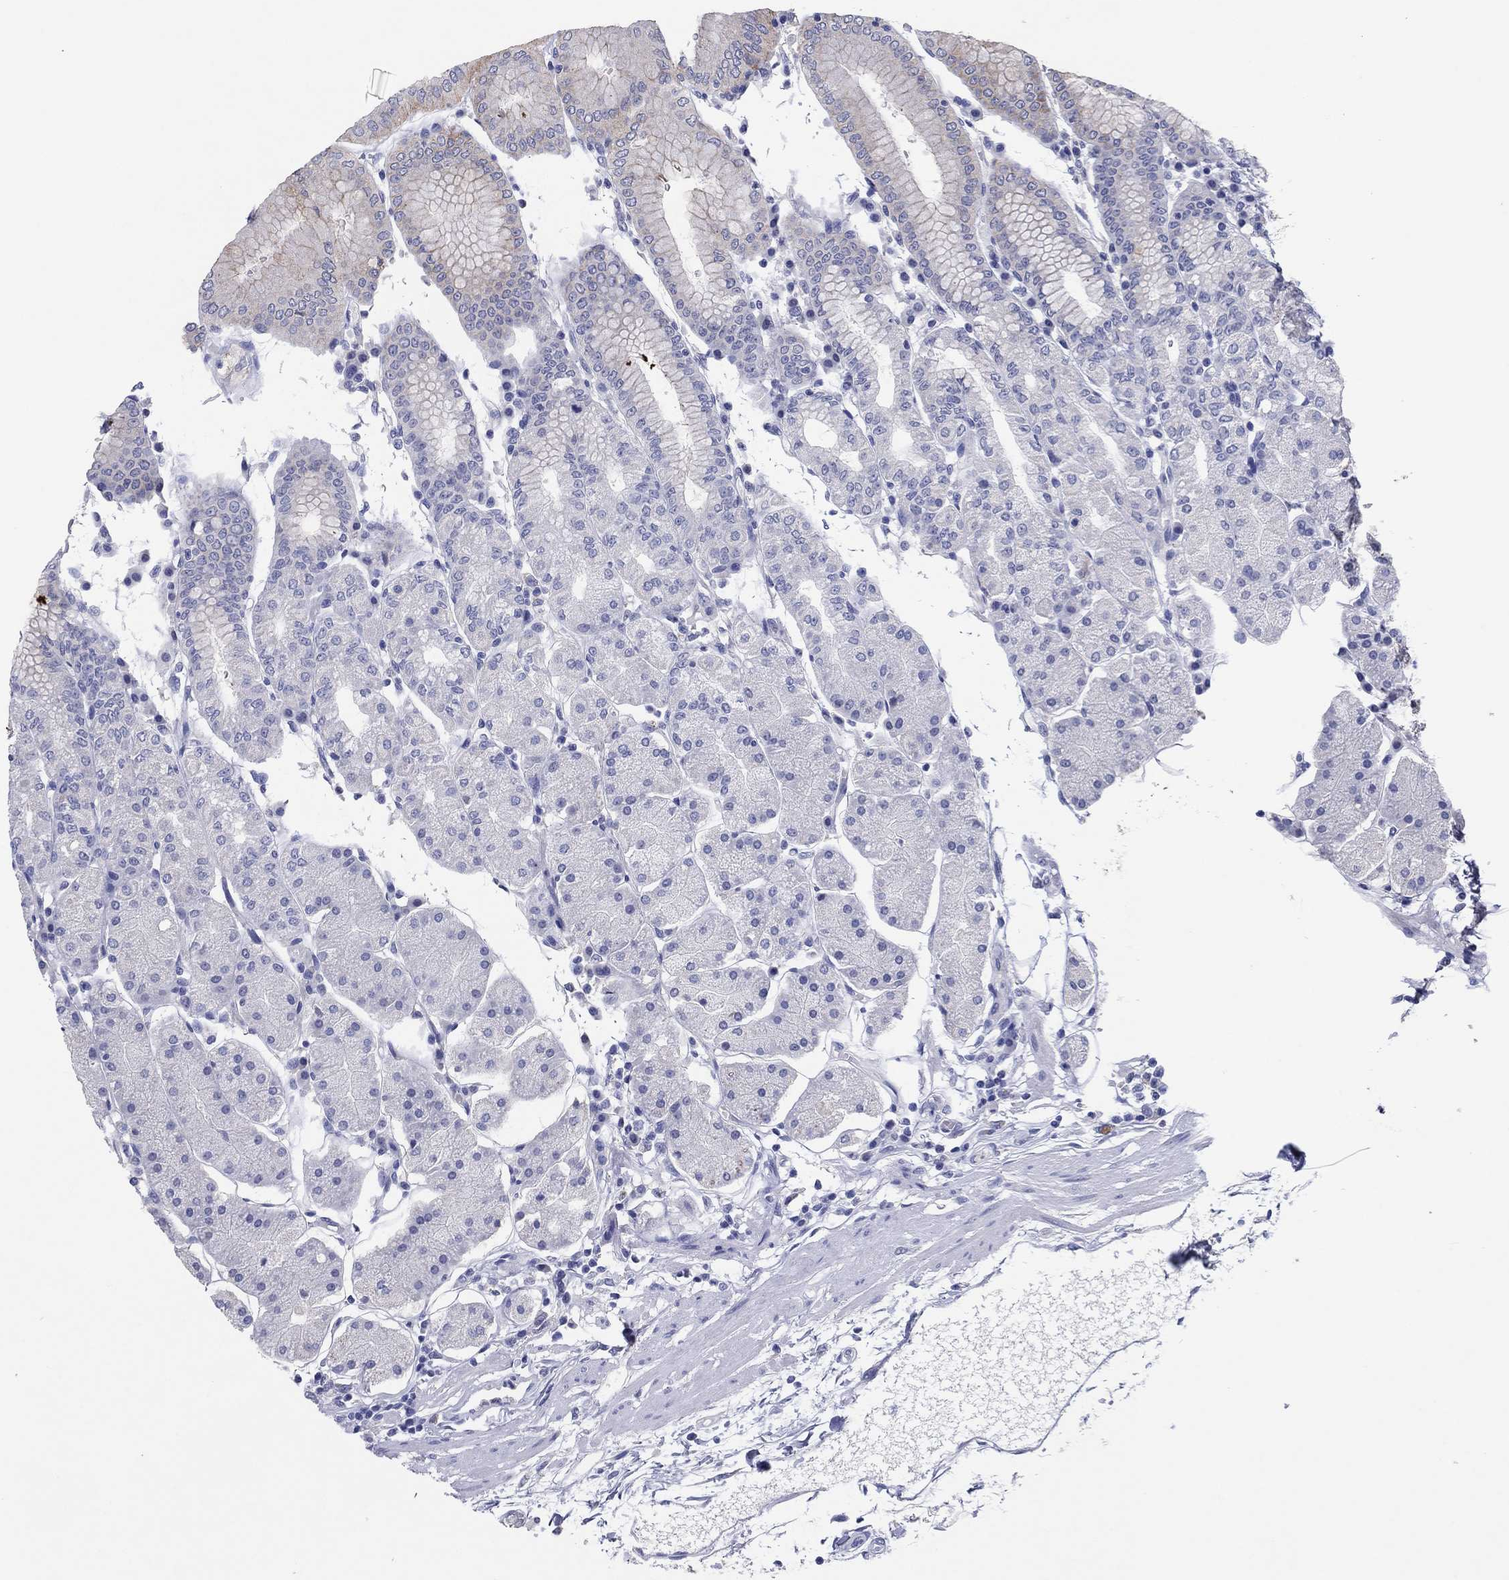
{"staining": {"intensity": "weak", "quantity": "<25%", "location": "cytoplasmic/membranous"}, "tissue": "stomach", "cell_type": "Glandular cells", "image_type": "normal", "snomed": [{"axis": "morphology", "description": "Normal tissue, NOS"}, {"axis": "topography", "description": "Stomach"}], "caption": "Histopathology image shows no significant protein positivity in glandular cells of unremarkable stomach. The staining is performed using DAB brown chromogen with nuclei counter-stained in using hematoxylin.", "gene": "HDC", "patient": {"sex": "male", "age": 54}}